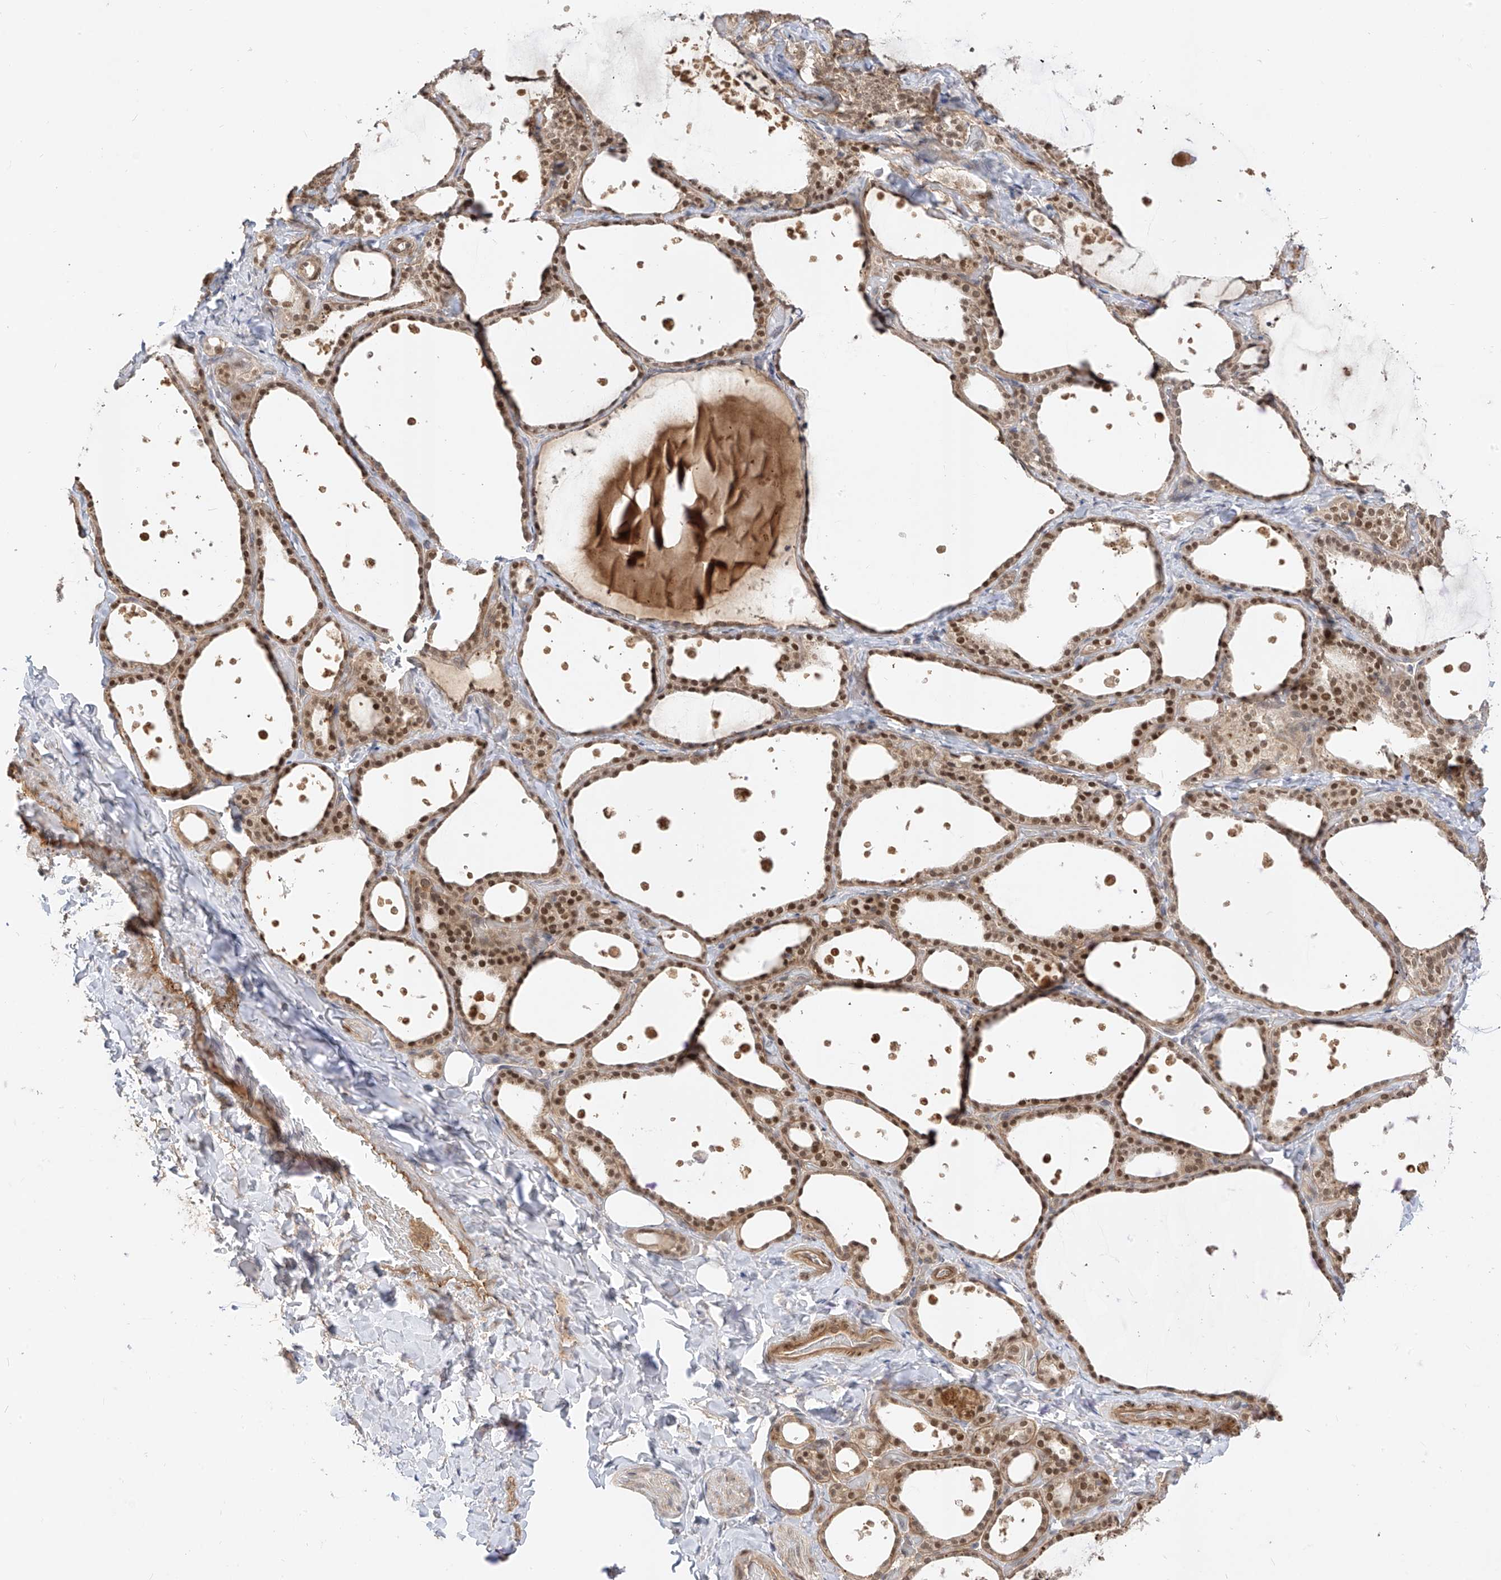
{"staining": {"intensity": "moderate", "quantity": ">75%", "location": "cytoplasmic/membranous,nuclear"}, "tissue": "thyroid gland", "cell_type": "Glandular cells", "image_type": "normal", "snomed": [{"axis": "morphology", "description": "Normal tissue, NOS"}, {"axis": "topography", "description": "Thyroid gland"}], "caption": "Immunohistochemical staining of unremarkable thyroid gland demonstrates moderate cytoplasmic/membranous,nuclear protein positivity in about >75% of glandular cells.", "gene": "MRTFA", "patient": {"sex": "female", "age": 44}}